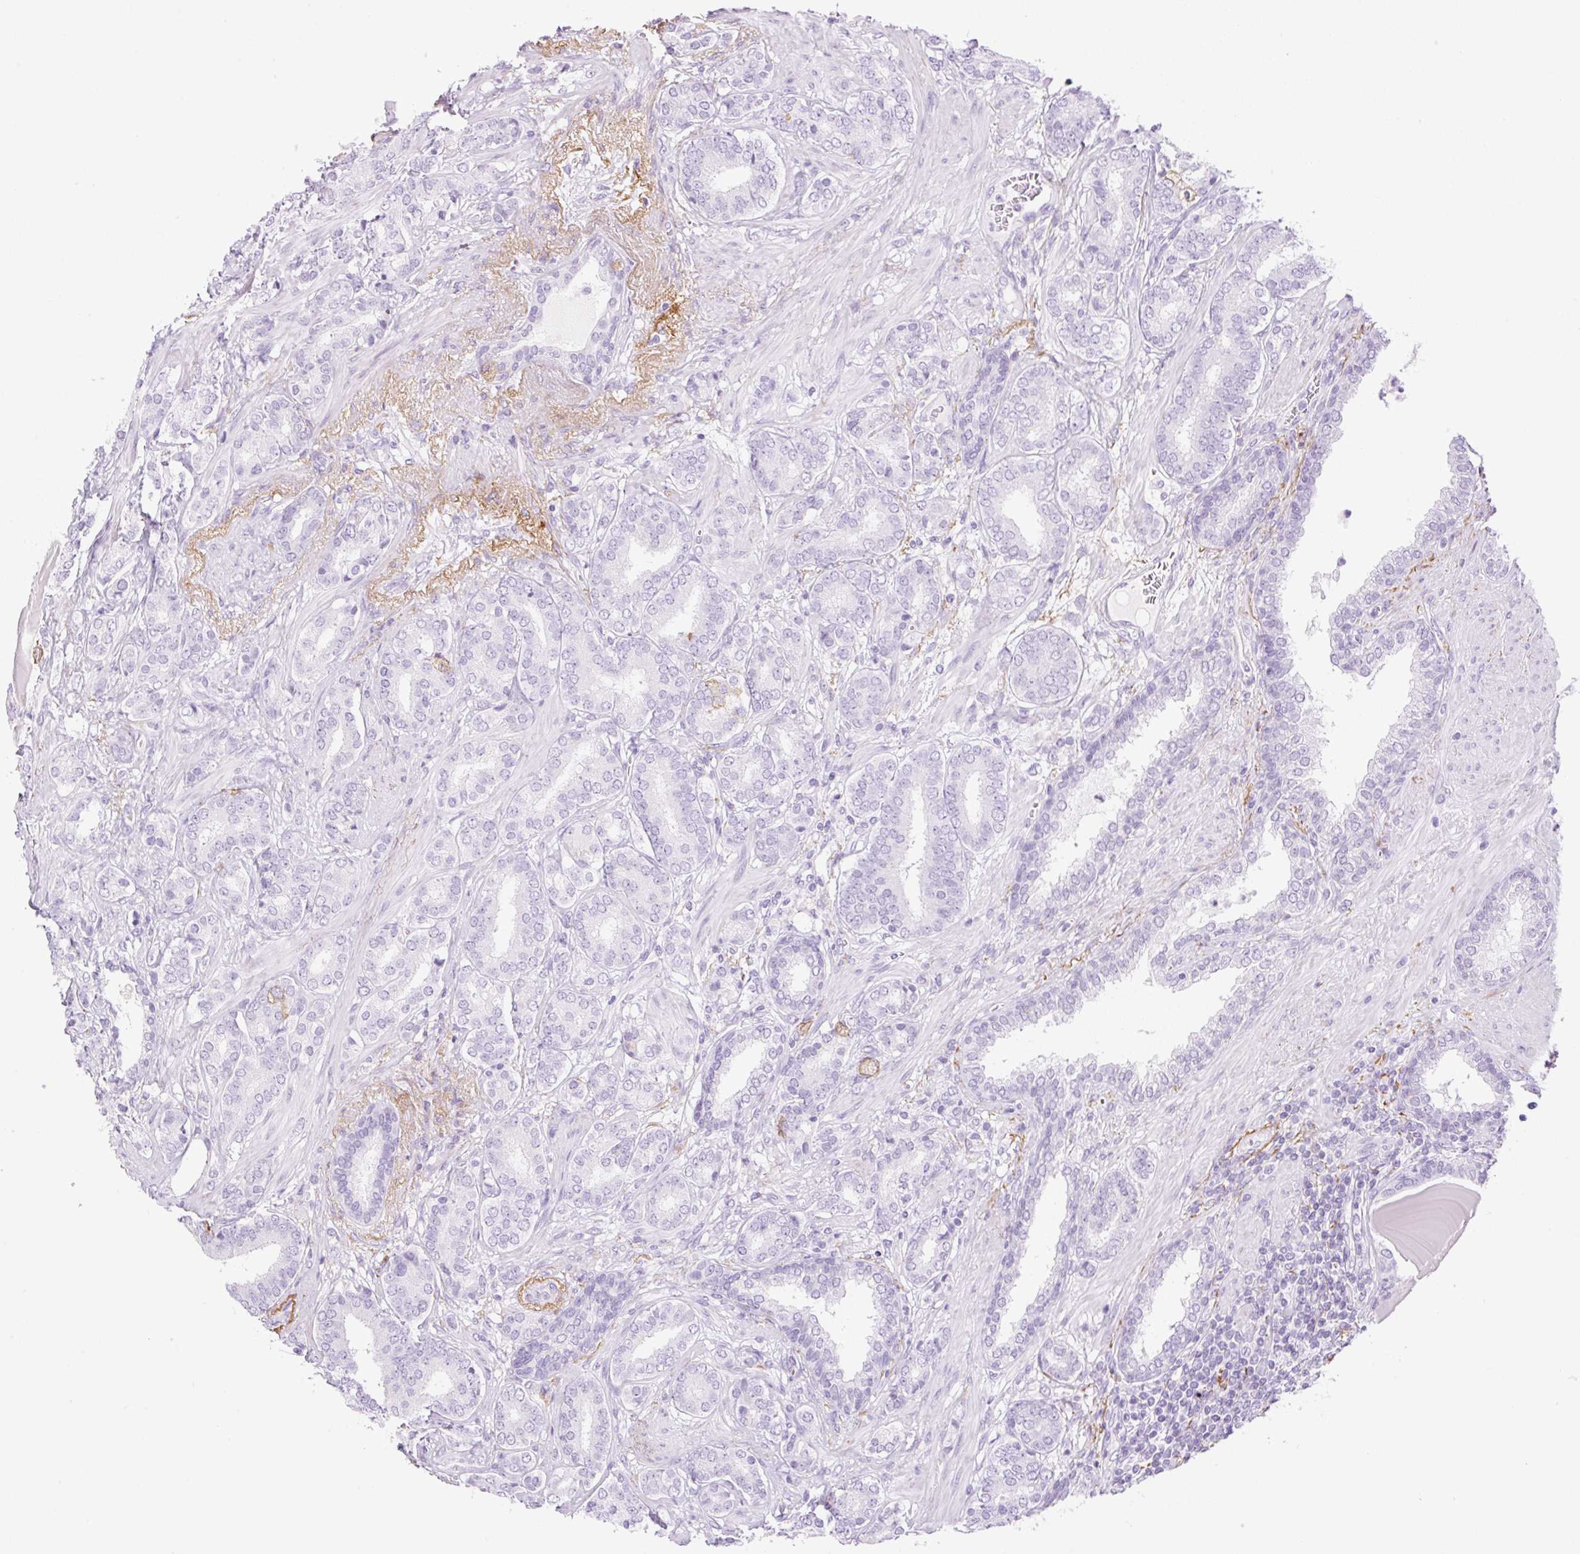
{"staining": {"intensity": "negative", "quantity": "none", "location": "none"}, "tissue": "prostate cancer", "cell_type": "Tumor cells", "image_type": "cancer", "snomed": [{"axis": "morphology", "description": "Adenocarcinoma, High grade"}, {"axis": "topography", "description": "Prostate"}], "caption": "Adenocarcinoma (high-grade) (prostate) was stained to show a protein in brown. There is no significant staining in tumor cells. (DAB (3,3'-diaminobenzidine) immunohistochemistry with hematoxylin counter stain).", "gene": "SP140L", "patient": {"sex": "male", "age": 62}}